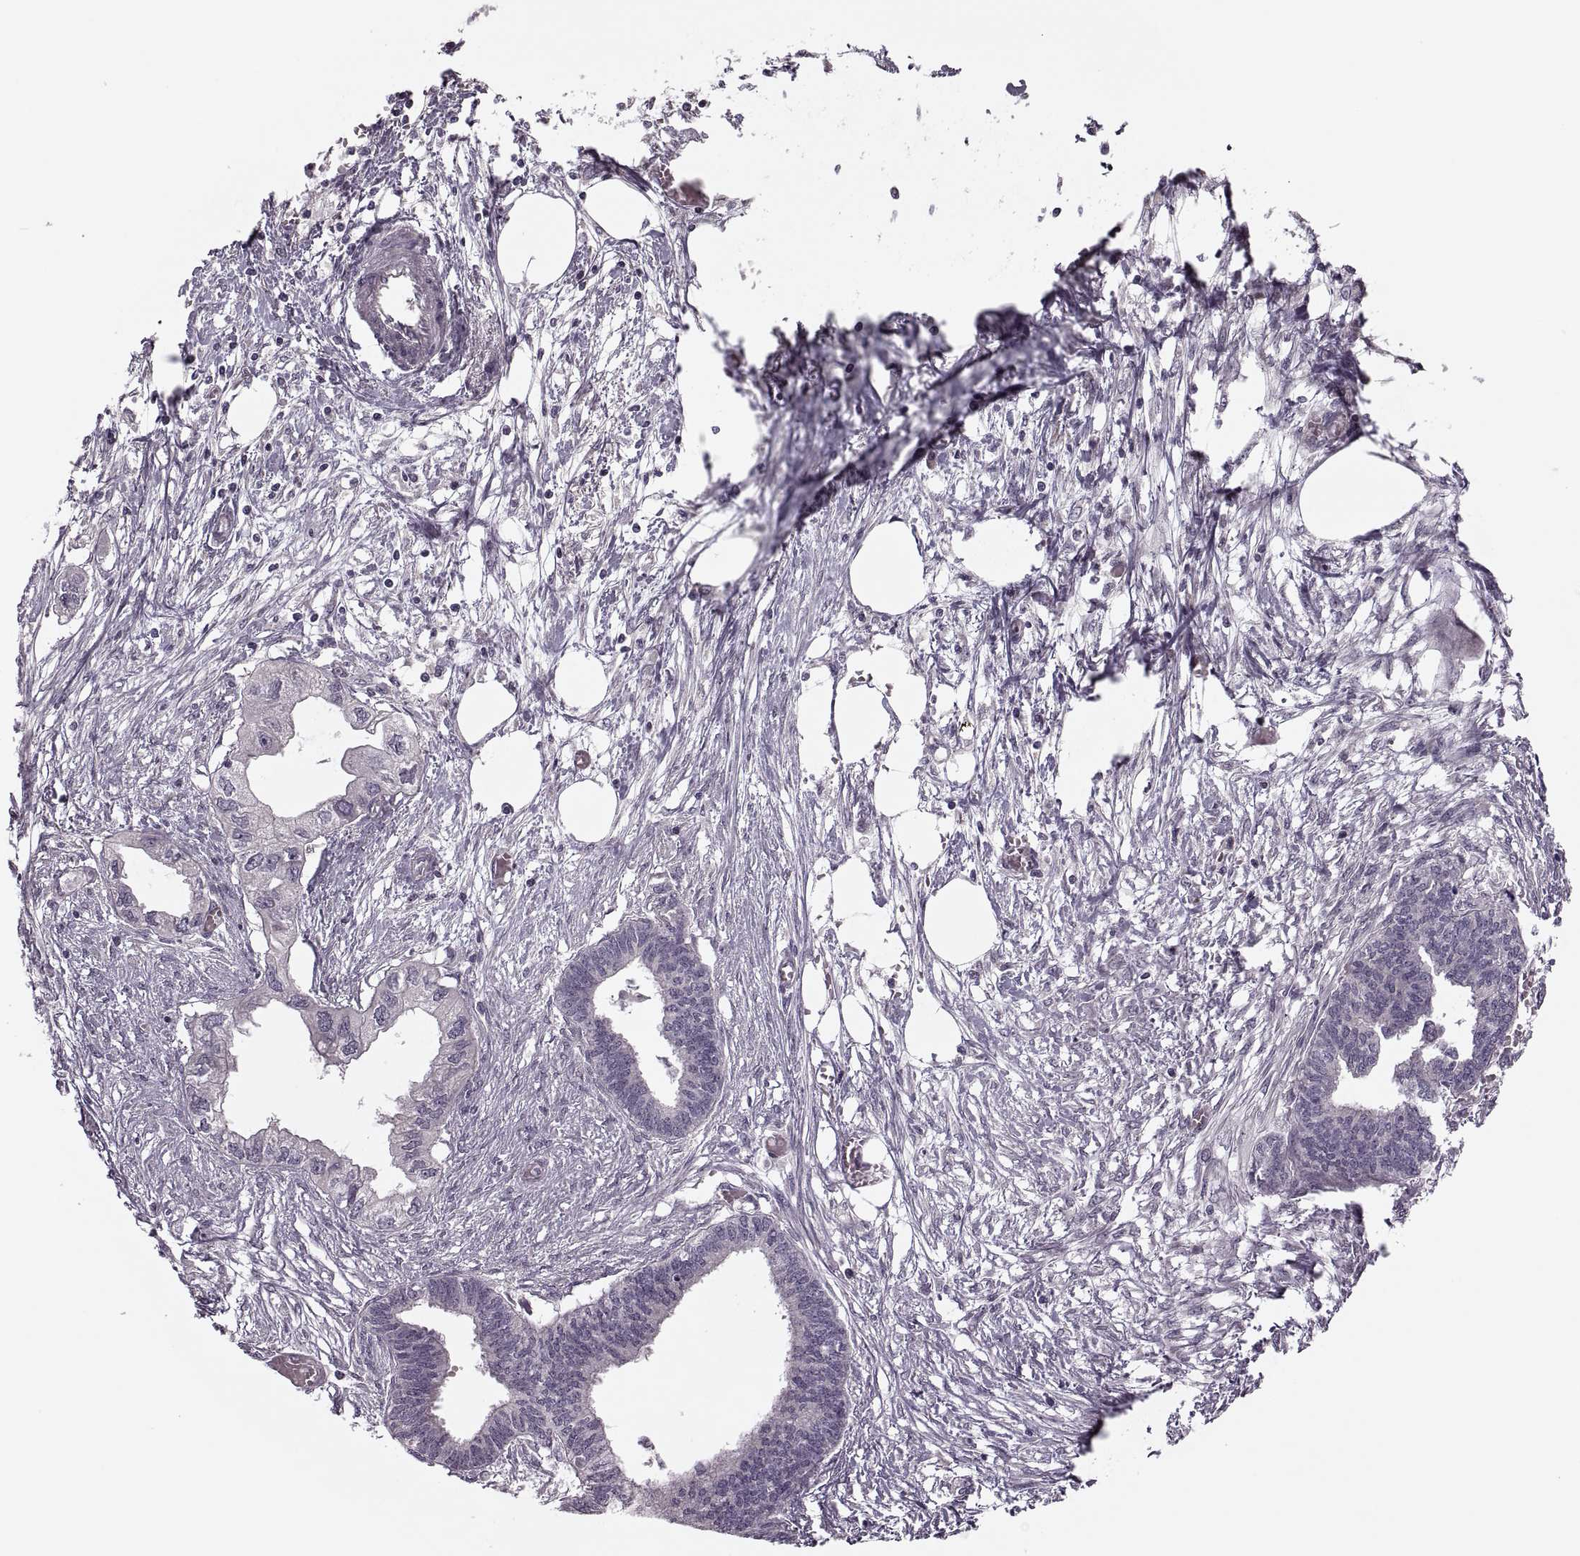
{"staining": {"intensity": "negative", "quantity": "none", "location": "none"}, "tissue": "endometrial cancer", "cell_type": "Tumor cells", "image_type": "cancer", "snomed": [{"axis": "morphology", "description": "Adenocarcinoma, NOS"}, {"axis": "morphology", "description": "Adenocarcinoma, metastatic, NOS"}, {"axis": "topography", "description": "Adipose tissue"}, {"axis": "topography", "description": "Endometrium"}], "caption": "Histopathology image shows no protein positivity in tumor cells of endometrial adenocarcinoma tissue.", "gene": "PRSS54", "patient": {"sex": "female", "age": 67}}